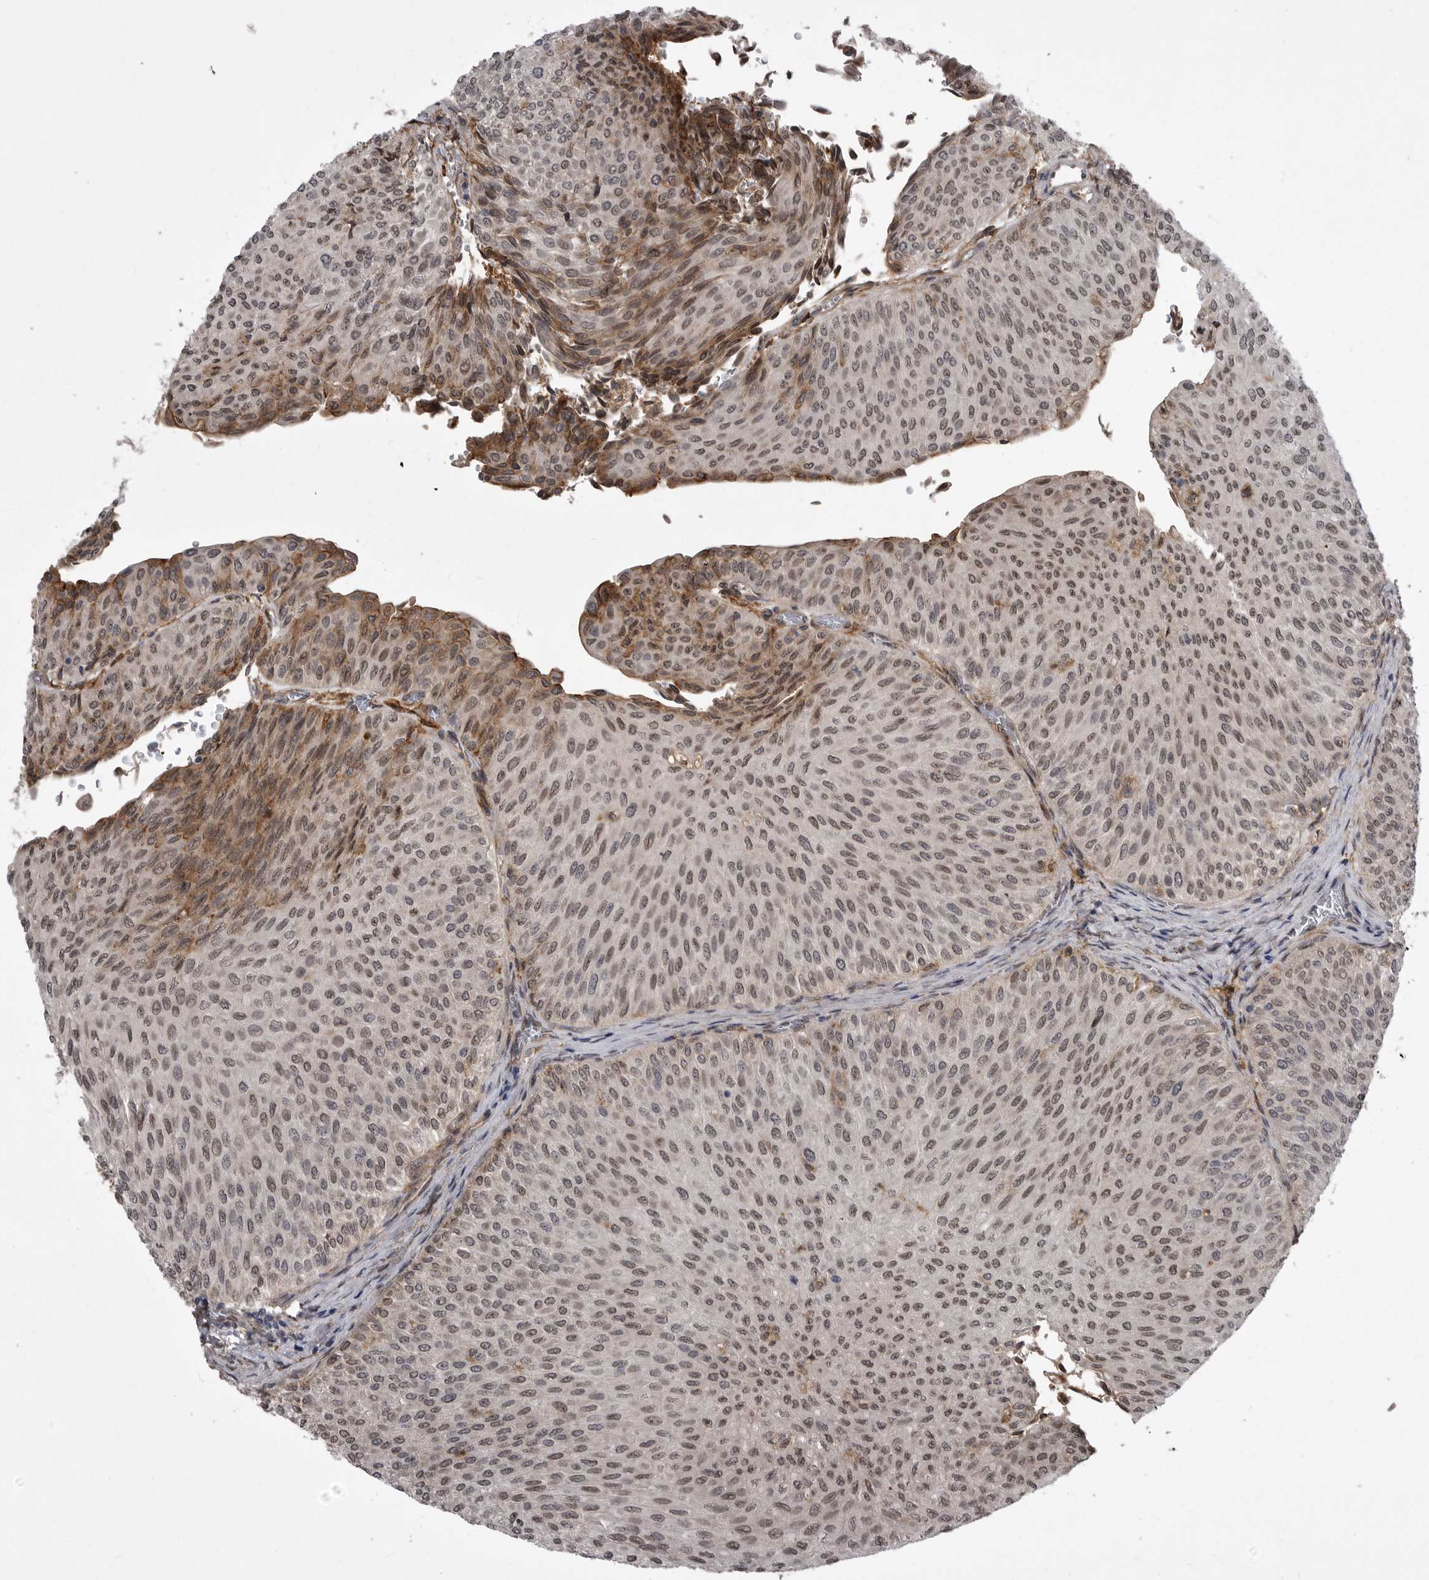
{"staining": {"intensity": "moderate", "quantity": ">75%", "location": "cytoplasmic/membranous,nuclear"}, "tissue": "urothelial cancer", "cell_type": "Tumor cells", "image_type": "cancer", "snomed": [{"axis": "morphology", "description": "Urothelial carcinoma, Low grade"}, {"axis": "topography", "description": "Urinary bladder"}], "caption": "This photomicrograph demonstrates IHC staining of urothelial cancer, with medium moderate cytoplasmic/membranous and nuclear staining in about >75% of tumor cells.", "gene": "ABL1", "patient": {"sex": "male", "age": 78}}